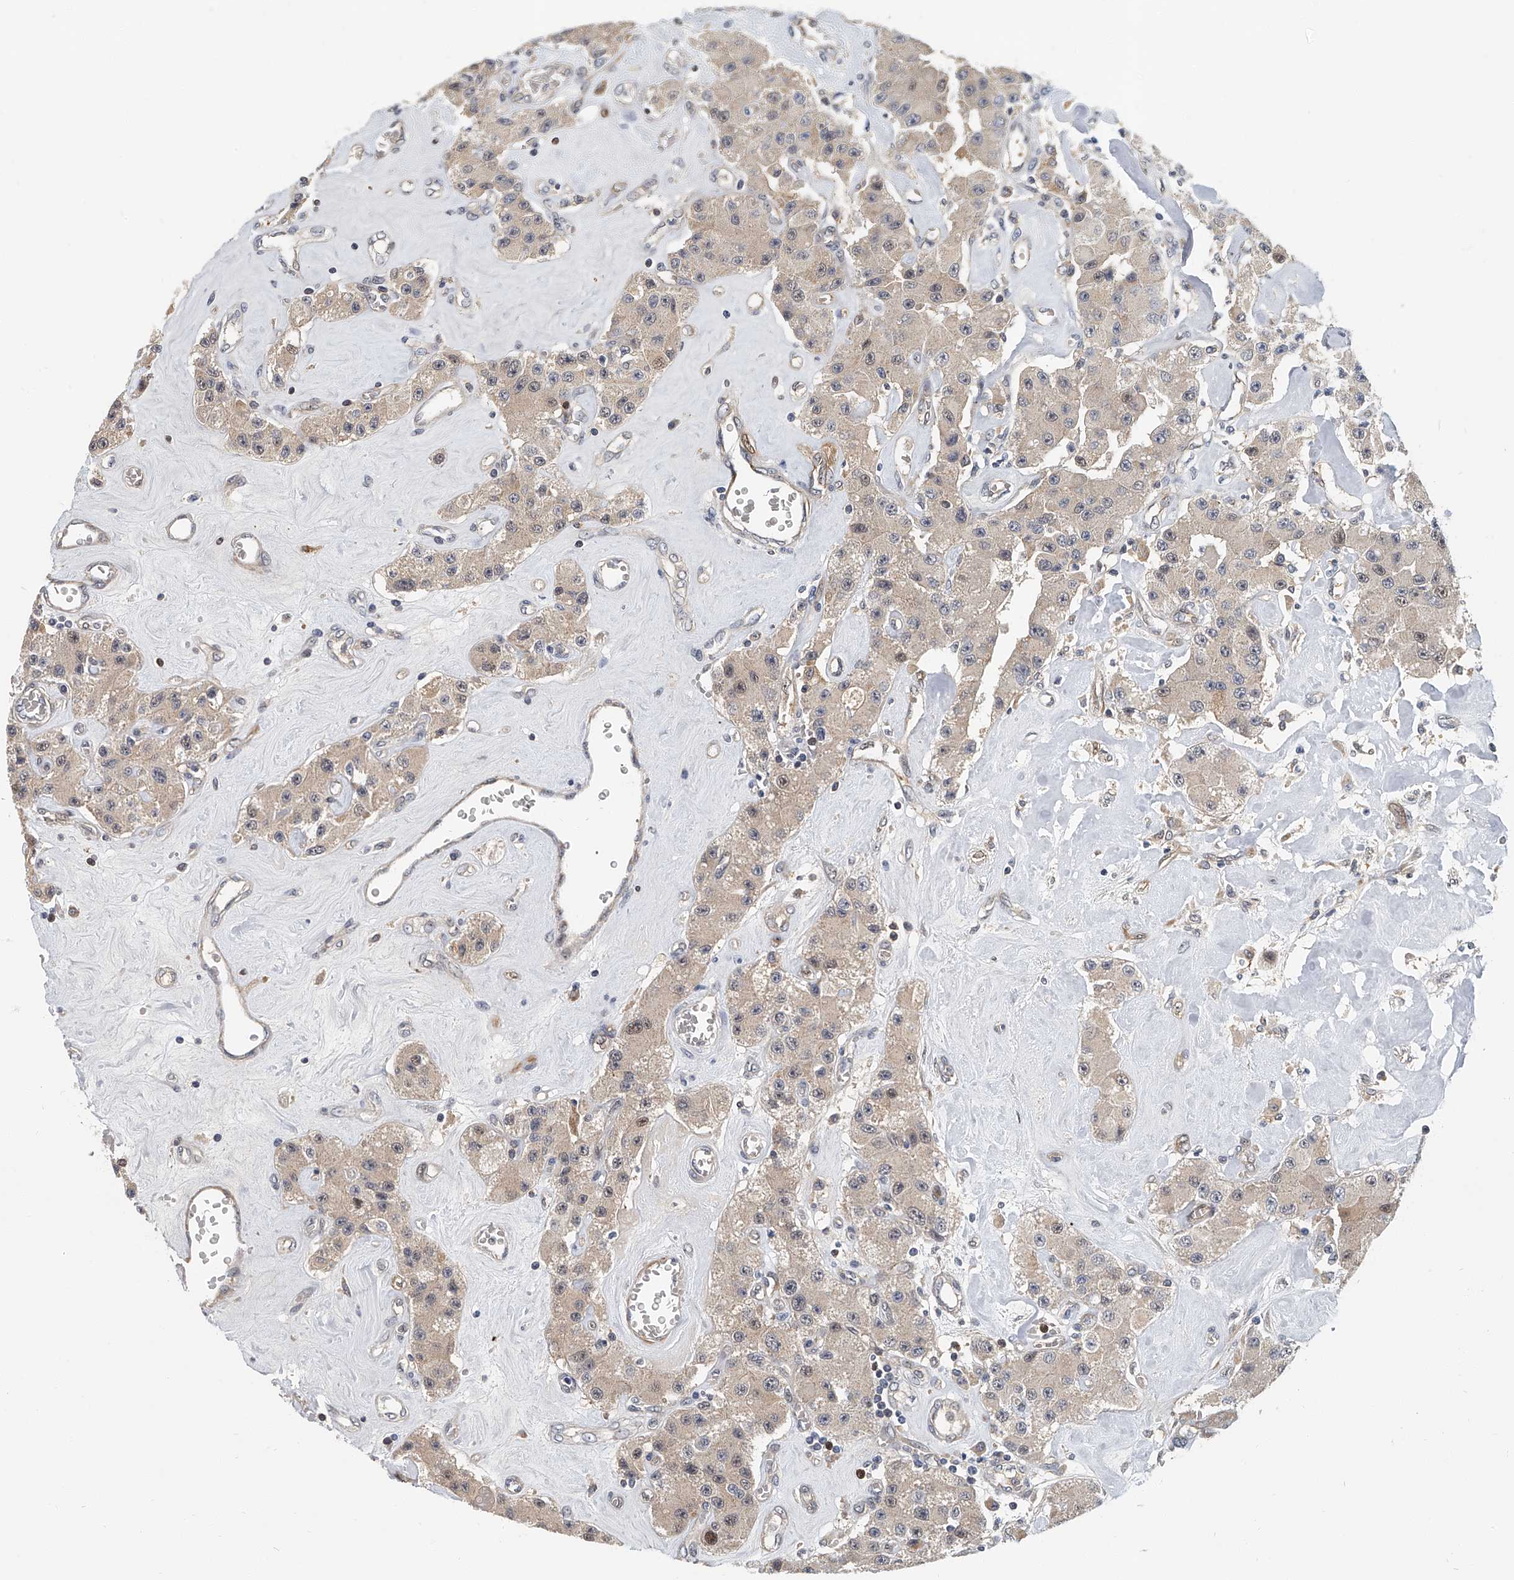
{"staining": {"intensity": "weak", "quantity": "25%-75%", "location": "cytoplasmic/membranous,nuclear"}, "tissue": "carcinoid", "cell_type": "Tumor cells", "image_type": "cancer", "snomed": [{"axis": "morphology", "description": "Carcinoid, malignant, NOS"}, {"axis": "topography", "description": "Pancreas"}], "caption": "Carcinoid stained with a brown dye displays weak cytoplasmic/membranous and nuclear positive expression in about 25%-75% of tumor cells.", "gene": "CD200", "patient": {"sex": "male", "age": 41}}